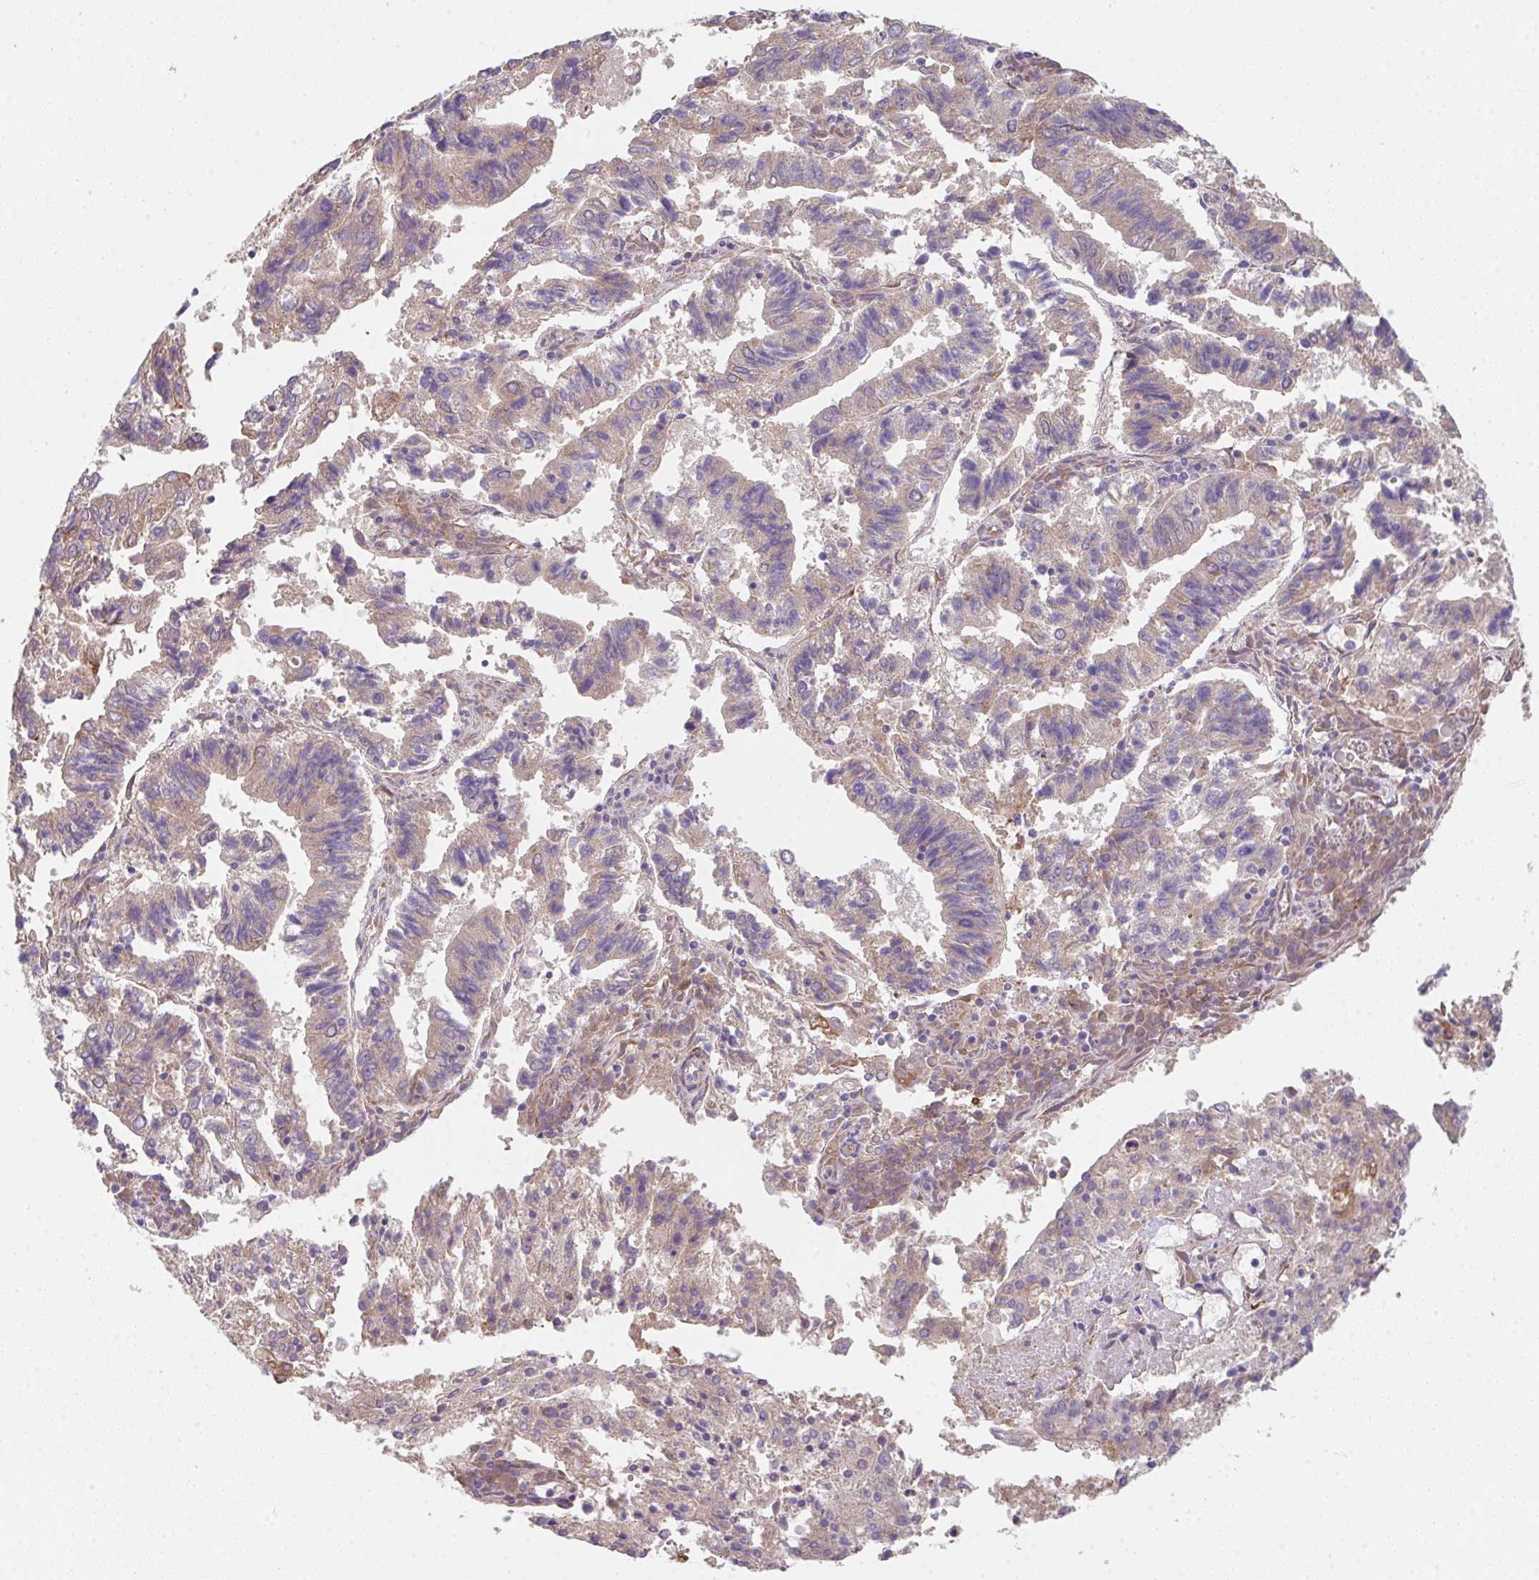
{"staining": {"intensity": "weak", "quantity": ">75%", "location": "cytoplasmic/membranous"}, "tissue": "endometrial cancer", "cell_type": "Tumor cells", "image_type": "cancer", "snomed": [{"axis": "morphology", "description": "Adenocarcinoma, NOS"}, {"axis": "topography", "description": "Endometrium"}], "caption": "There is low levels of weak cytoplasmic/membranous expression in tumor cells of adenocarcinoma (endometrial), as demonstrated by immunohistochemical staining (brown color).", "gene": "TSPAN31", "patient": {"sex": "female", "age": 82}}